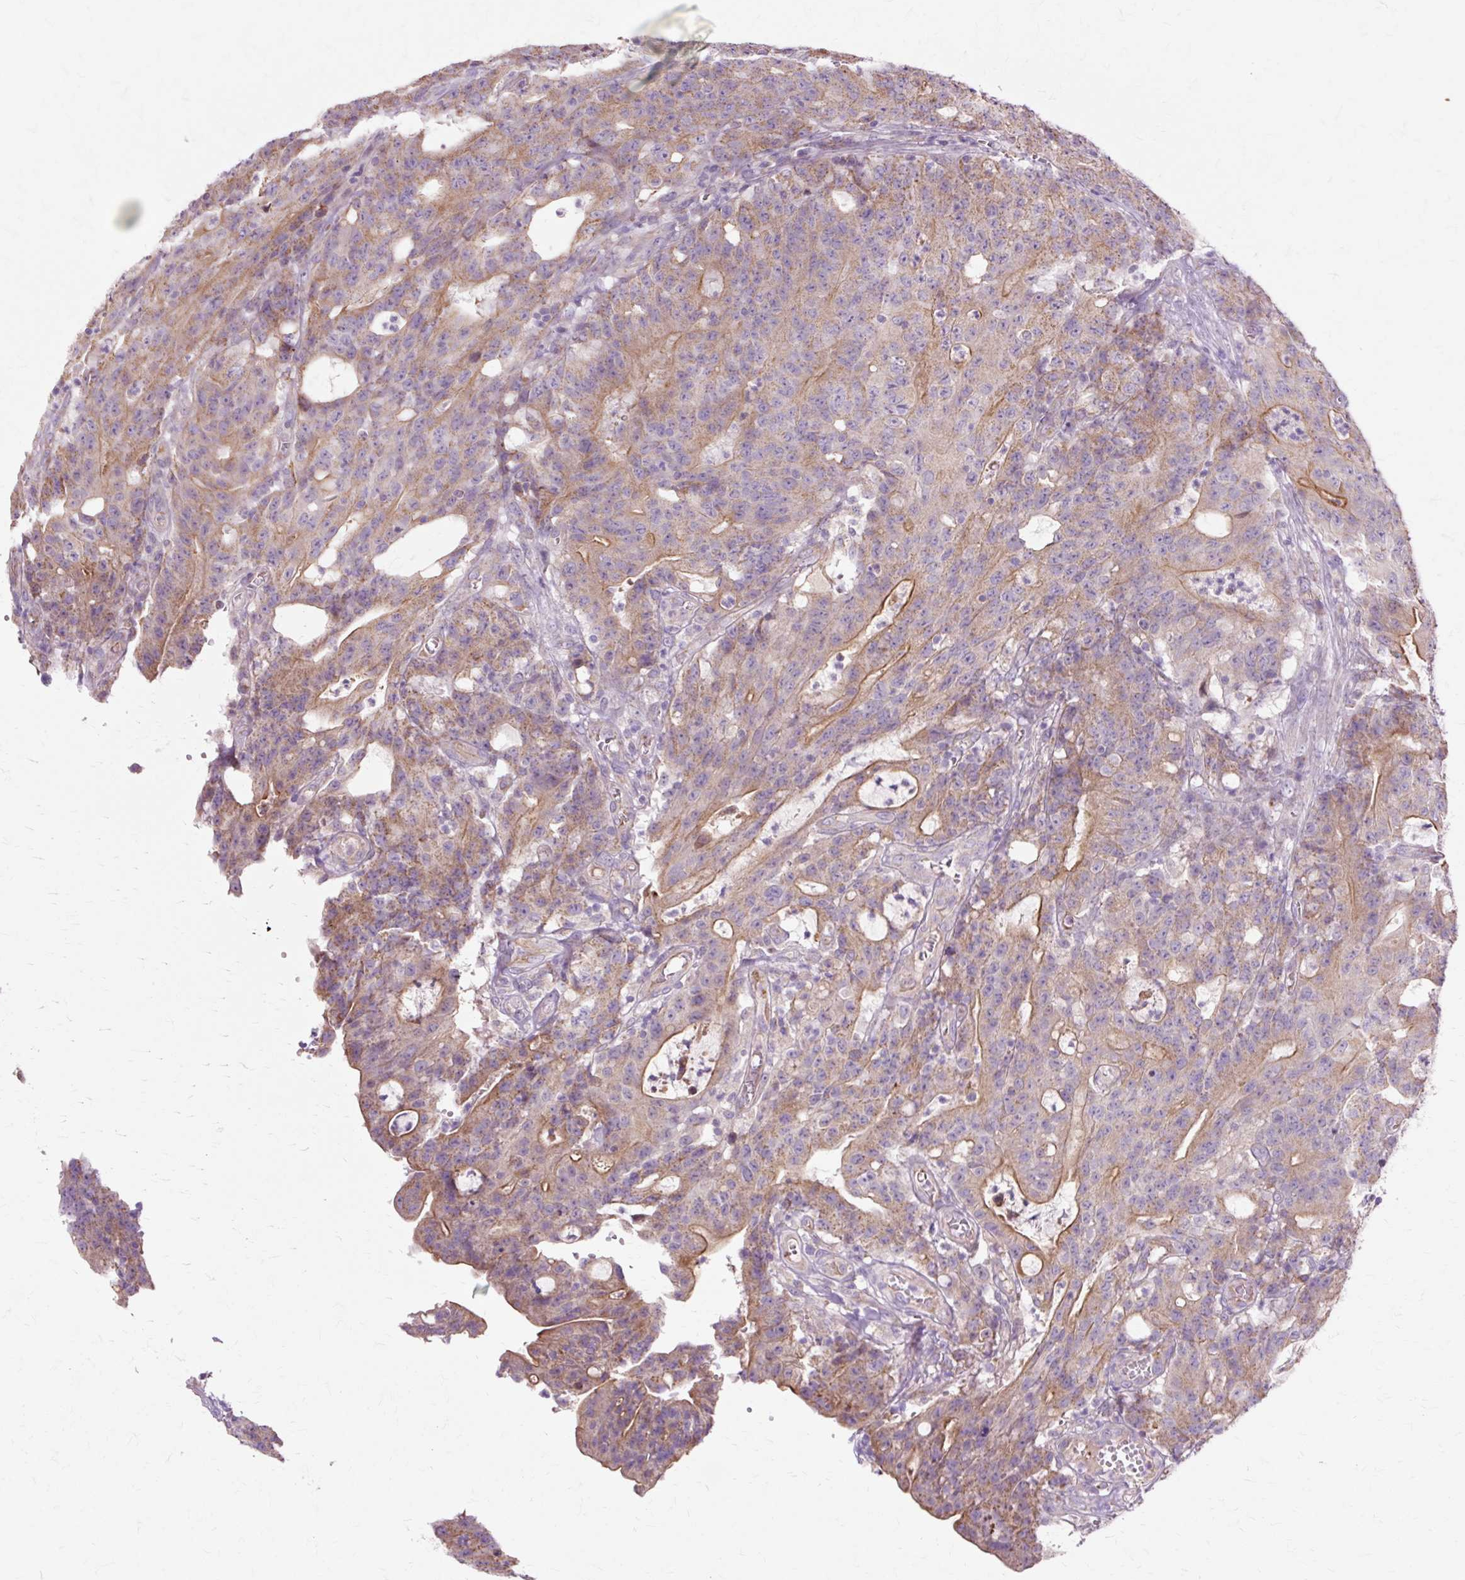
{"staining": {"intensity": "moderate", "quantity": ">75%", "location": "cytoplasmic/membranous"}, "tissue": "colorectal cancer", "cell_type": "Tumor cells", "image_type": "cancer", "snomed": [{"axis": "morphology", "description": "Adenocarcinoma, NOS"}, {"axis": "topography", "description": "Colon"}], "caption": "Immunohistochemical staining of human colorectal cancer demonstrates moderate cytoplasmic/membranous protein positivity in approximately >75% of tumor cells.", "gene": "PDZD2", "patient": {"sex": "male", "age": 83}}